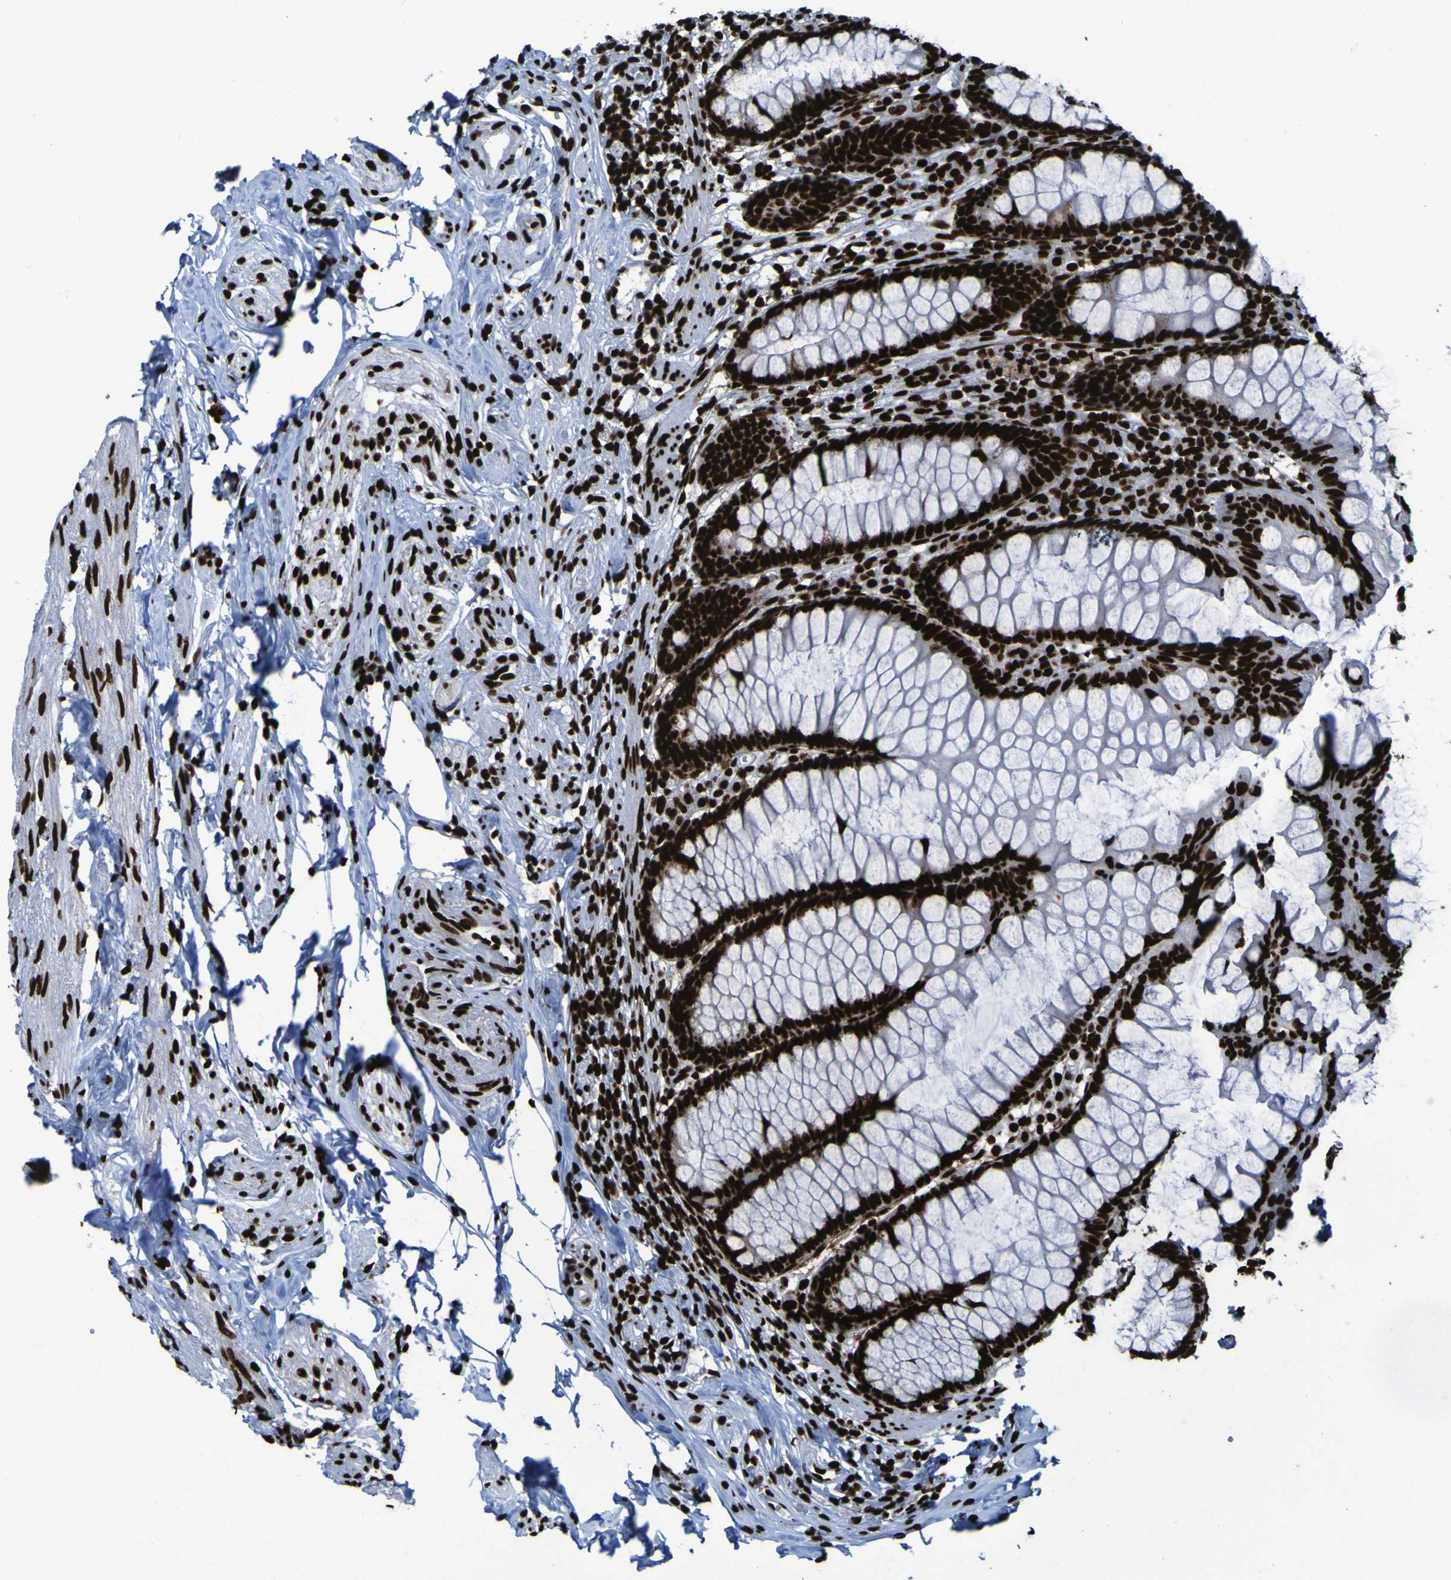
{"staining": {"intensity": "strong", "quantity": ">75%", "location": "nuclear"}, "tissue": "appendix", "cell_type": "Glandular cells", "image_type": "normal", "snomed": [{"axis": "morphology", "description": "Normal tissue, NOS"}, {"axis": "topography", "description": "Appendix"}], "caption": "Brown immunohistochemical staining in unremarkable appendix demonstrates strong nuclear expression in about >75% of glandular cells. Using DAB (brown) and hematoxylin (blue) stains, captured at high magnification using brightfield microscopy.", "gene": "NPM1", "patient": {"sex": "female", "age": 77}}